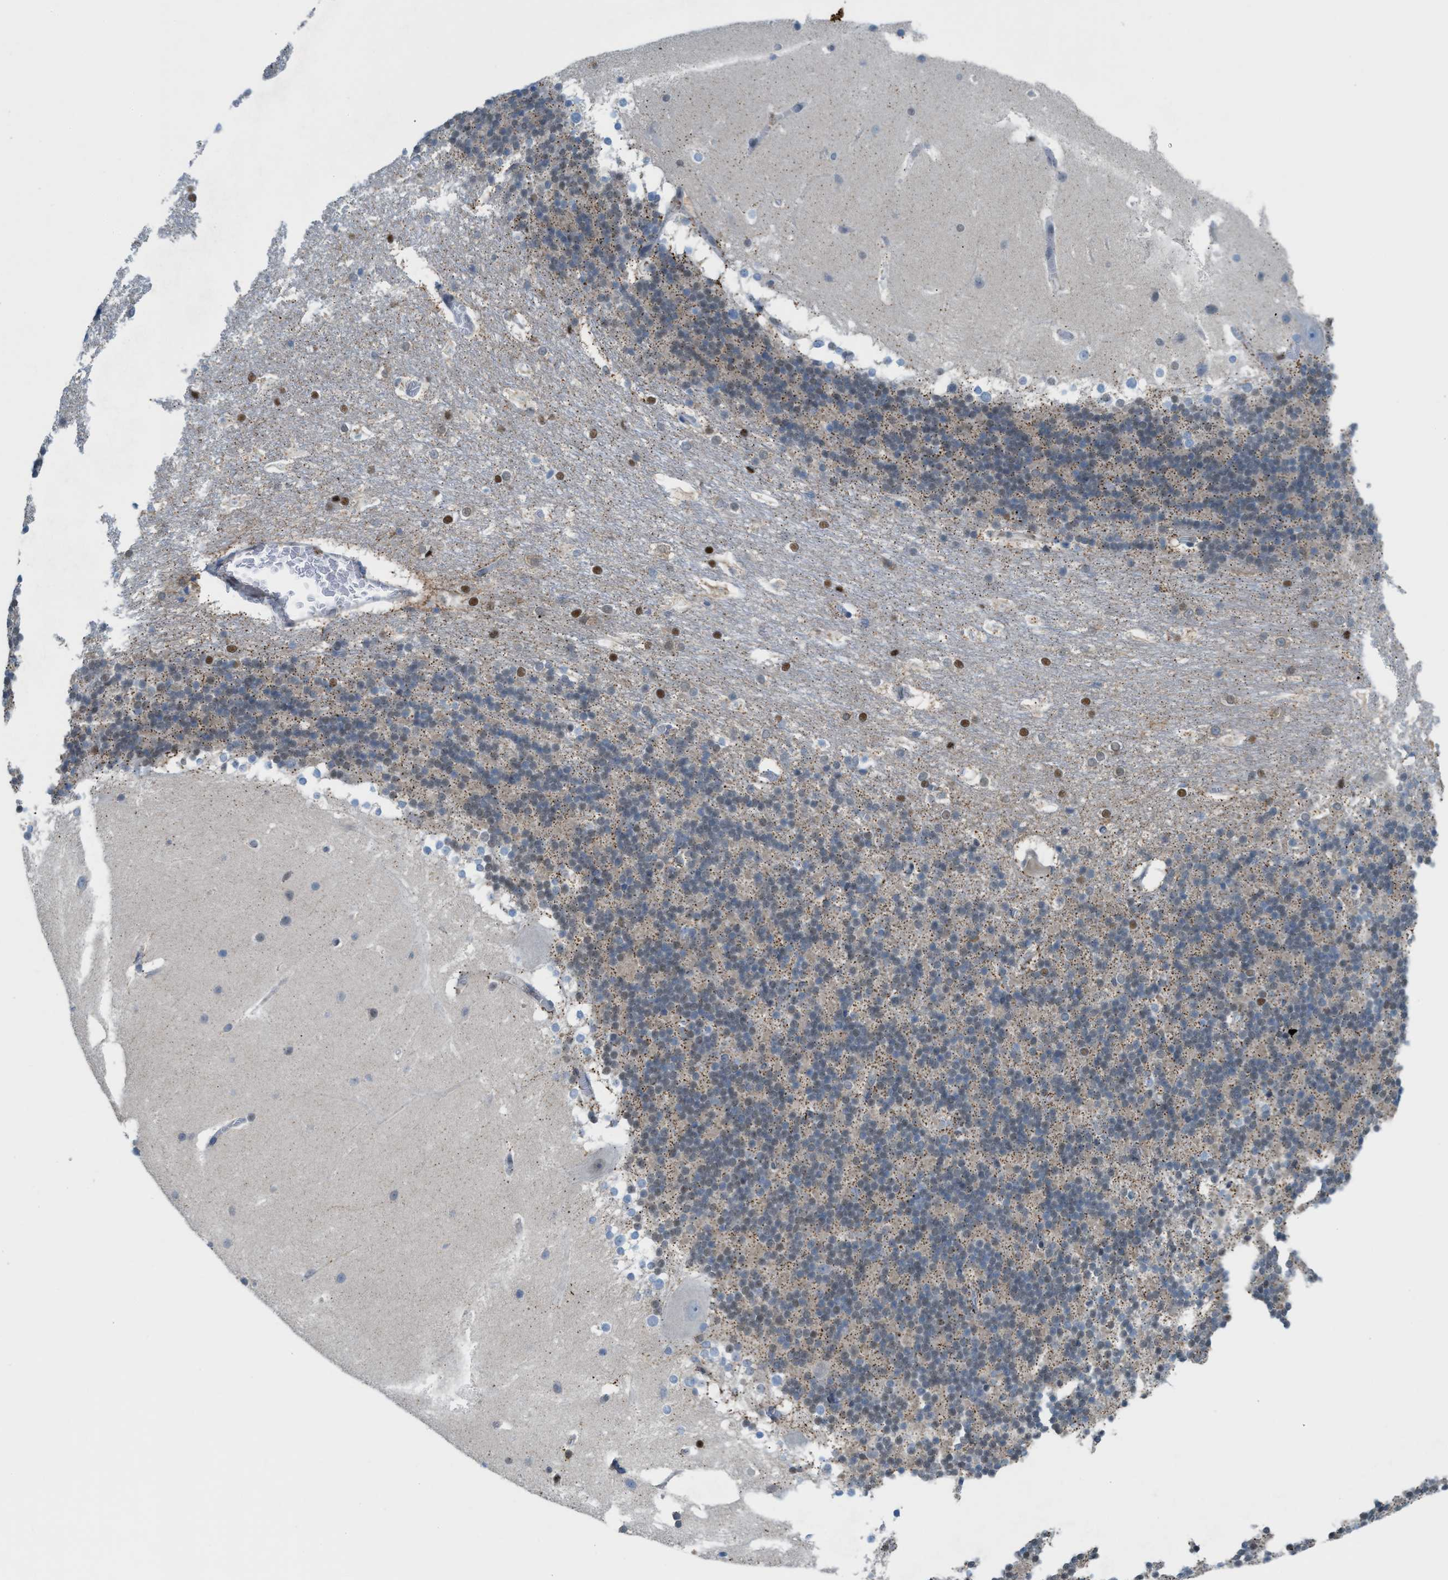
{"staining": {"intensity": "weak", "quantity": "25%-75%", "location": "cytoplasmic/membranous"}, "tissue": "cerebellum", "cell_type": "Cells in granular layer", "image_type": "normal", "snomed": [{"axis": "morphology", "description": "Normal tissue, NOS"}, {"axis": "topography", "description": "Cerebellum"}], "caption": "Cells in granular layer demonstrate low levels of weak cytoplasmic/membranous expression in approximately 25%-75% of cells in normal human cerebellum.", "gene": "PPM1D", "patient": {"sex": "female", "age": 19}}